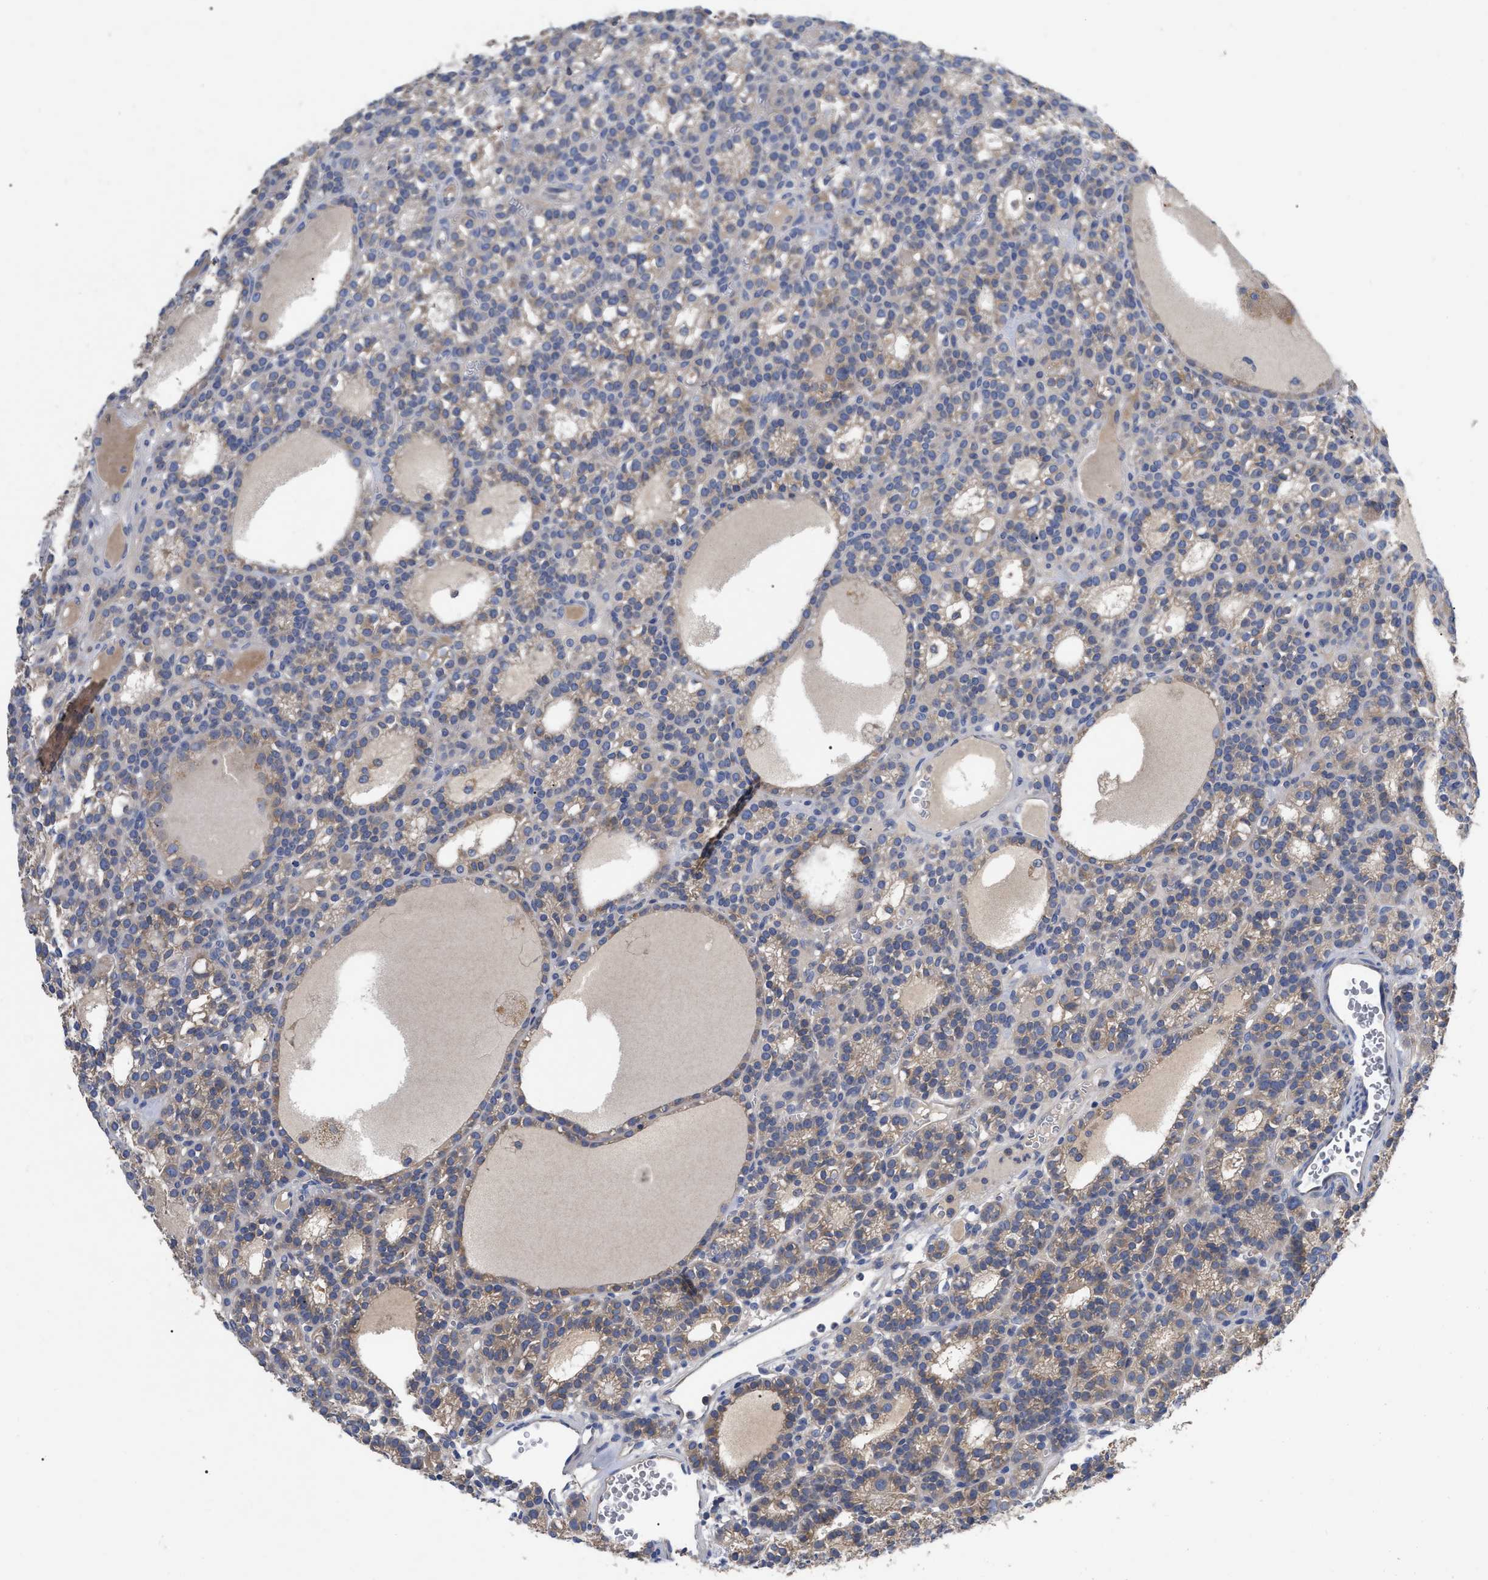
{"staining": {"intensity": "weak", "quantity": ">75%", "location": "cytoplasmic/membranous"}, "tissue": "parathyroid gland", "cell_type": "Glandular cells", "image_type": "normal", "snomed": [{"axis": "morphology", "description": "Normal tissue, NOS"}, {"axis": "morphology", "description": "Adenoma, NOS"}, {"axis": "topography", "description": "Parathyroid gland"}], "caption": "Immunohistochemistry (IHC) of benign human parathyroid gland exhibits low levels of weak cytoplasmic/membranous positivity in approximately >75% of glandular cells.", "gene": "RAP1GDS1", "patient": {"sex": "female", "age": 58}}